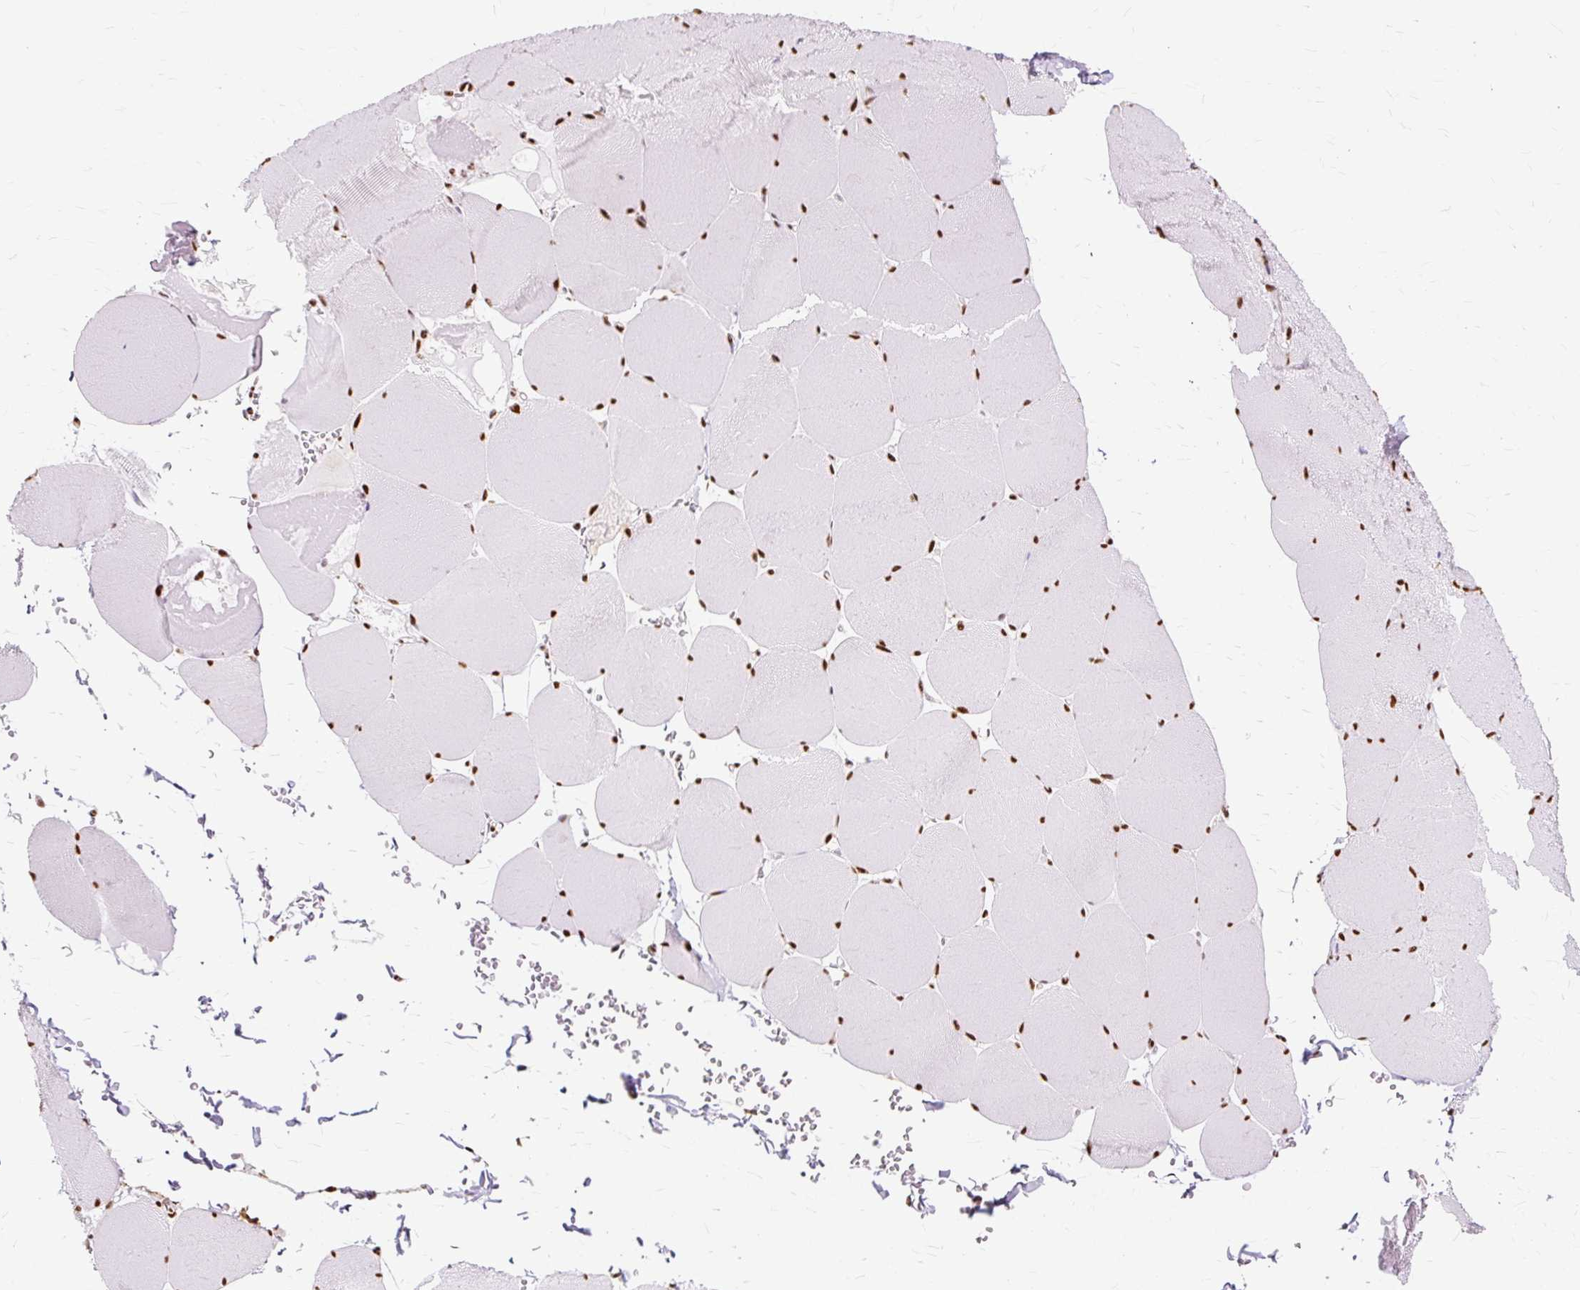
{"staining": {"intensity": "strong", "quantity": ">75%", "location": "nuclear"}, "tissue": "skeletal muscle", "cell_type": "Myocytes", "image_type": "normal", "snomed": [{"axis": "morphology", "description": "Normal tissue, NOS"}, {"axis": "topography", "description": "Skeletal muscle"}, {"axis": "topography", "description": "Head-Neck"}], "caption": "Normal skeletal muscle was stained to show a protein in brown. There is high levels of strong nuclear expression in approximately >75% of myocytes.", "gene": "XRCC6", "patient": {"sex": "male", "age": 66}}